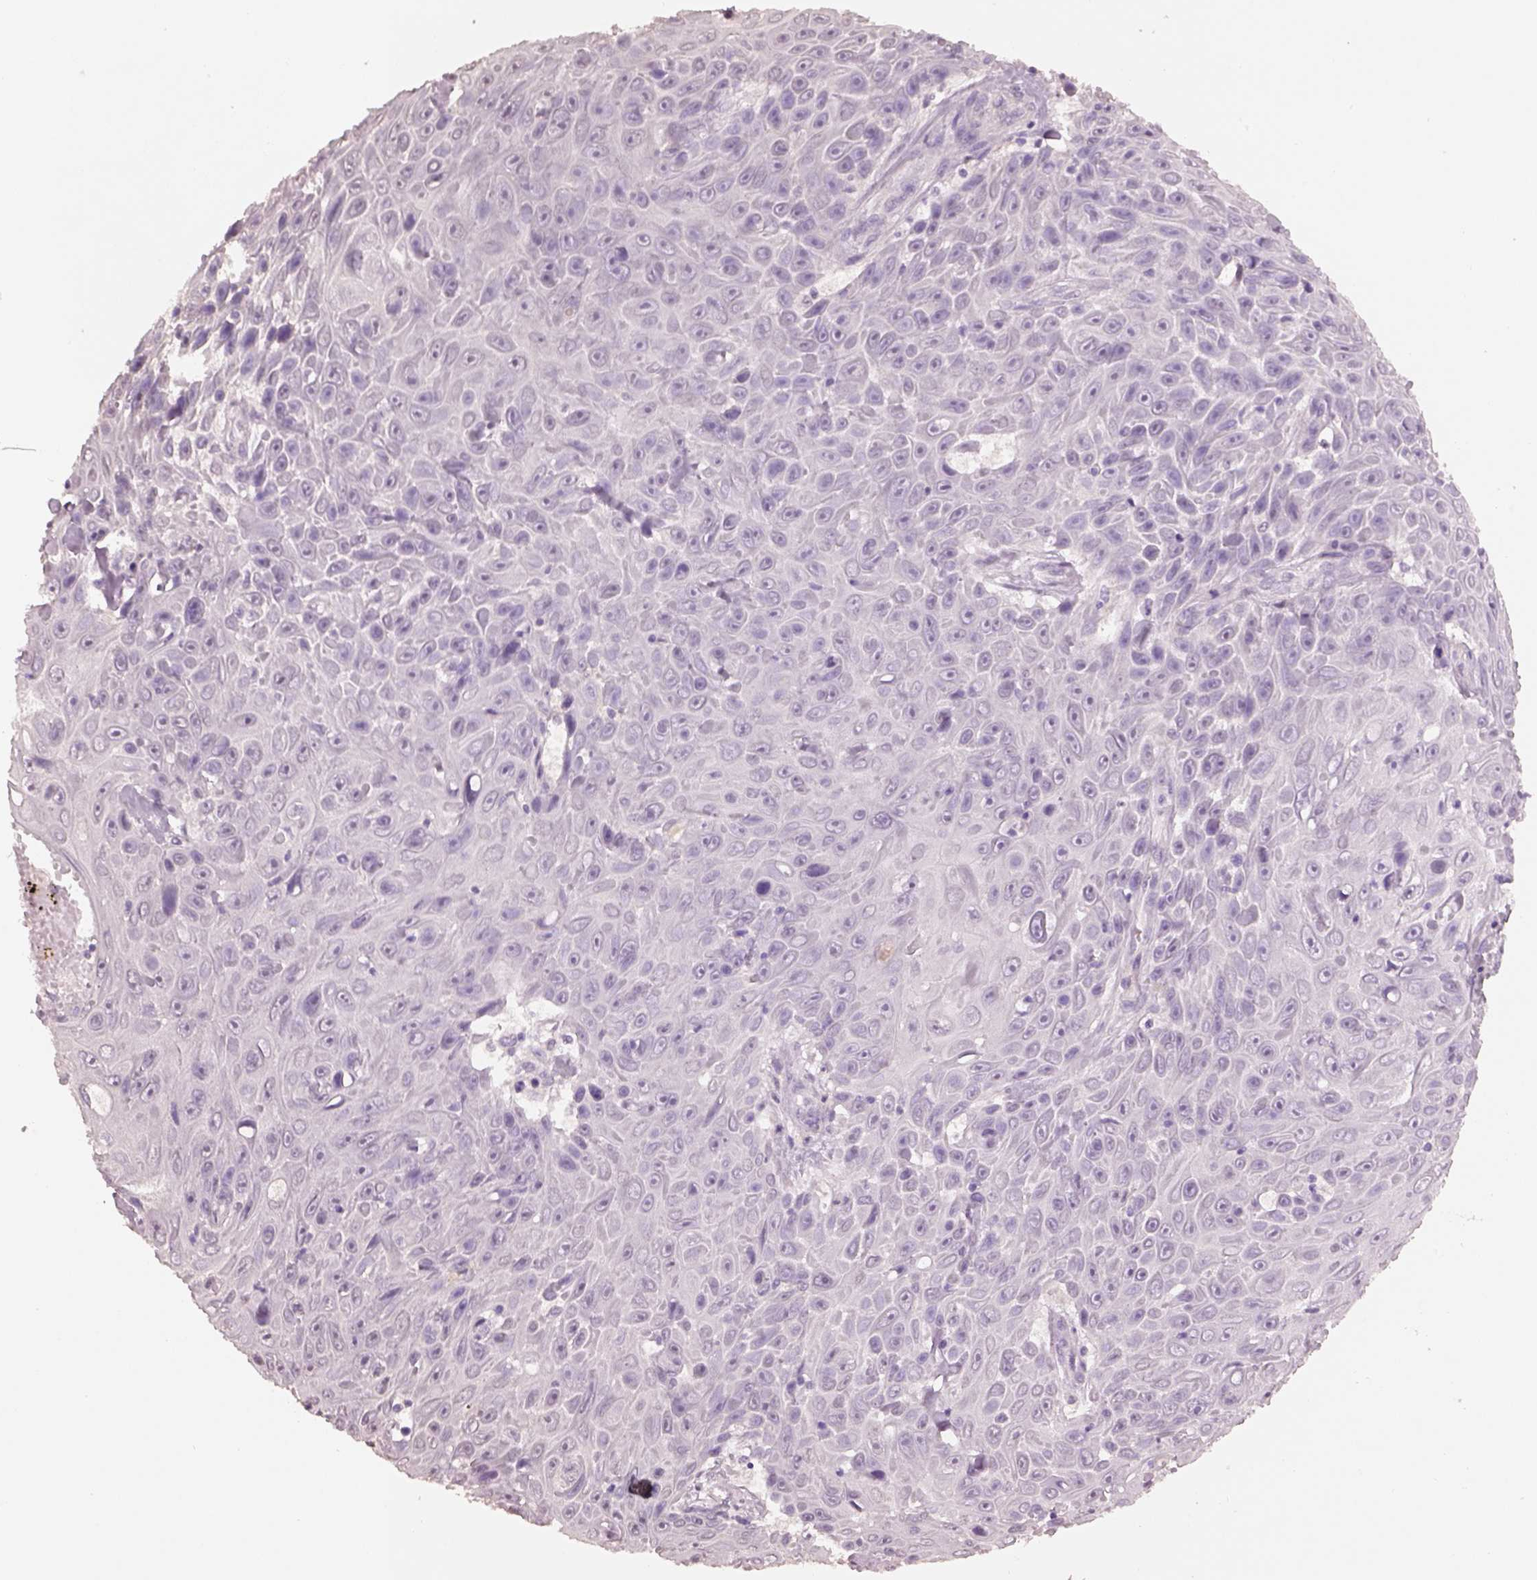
{"staining": {"intensity": "negative", "quantity": "none", "location": "none"}, "tissue": "skin cancer", "cell_type": "Tumor cells", "image_type": "cancer", "snomed": [{"axis": "morphology", "description": "Squamous cell carcinoma, NOS"}, {"axis": "topography", "description": "Skin"}], "caption": "Micrograph shows no significant protein expression in tumor cells of squamous cell carcinoma (skin).", "gene": "KCNIP3", "patient": {"sex": "male", "age": 82}}